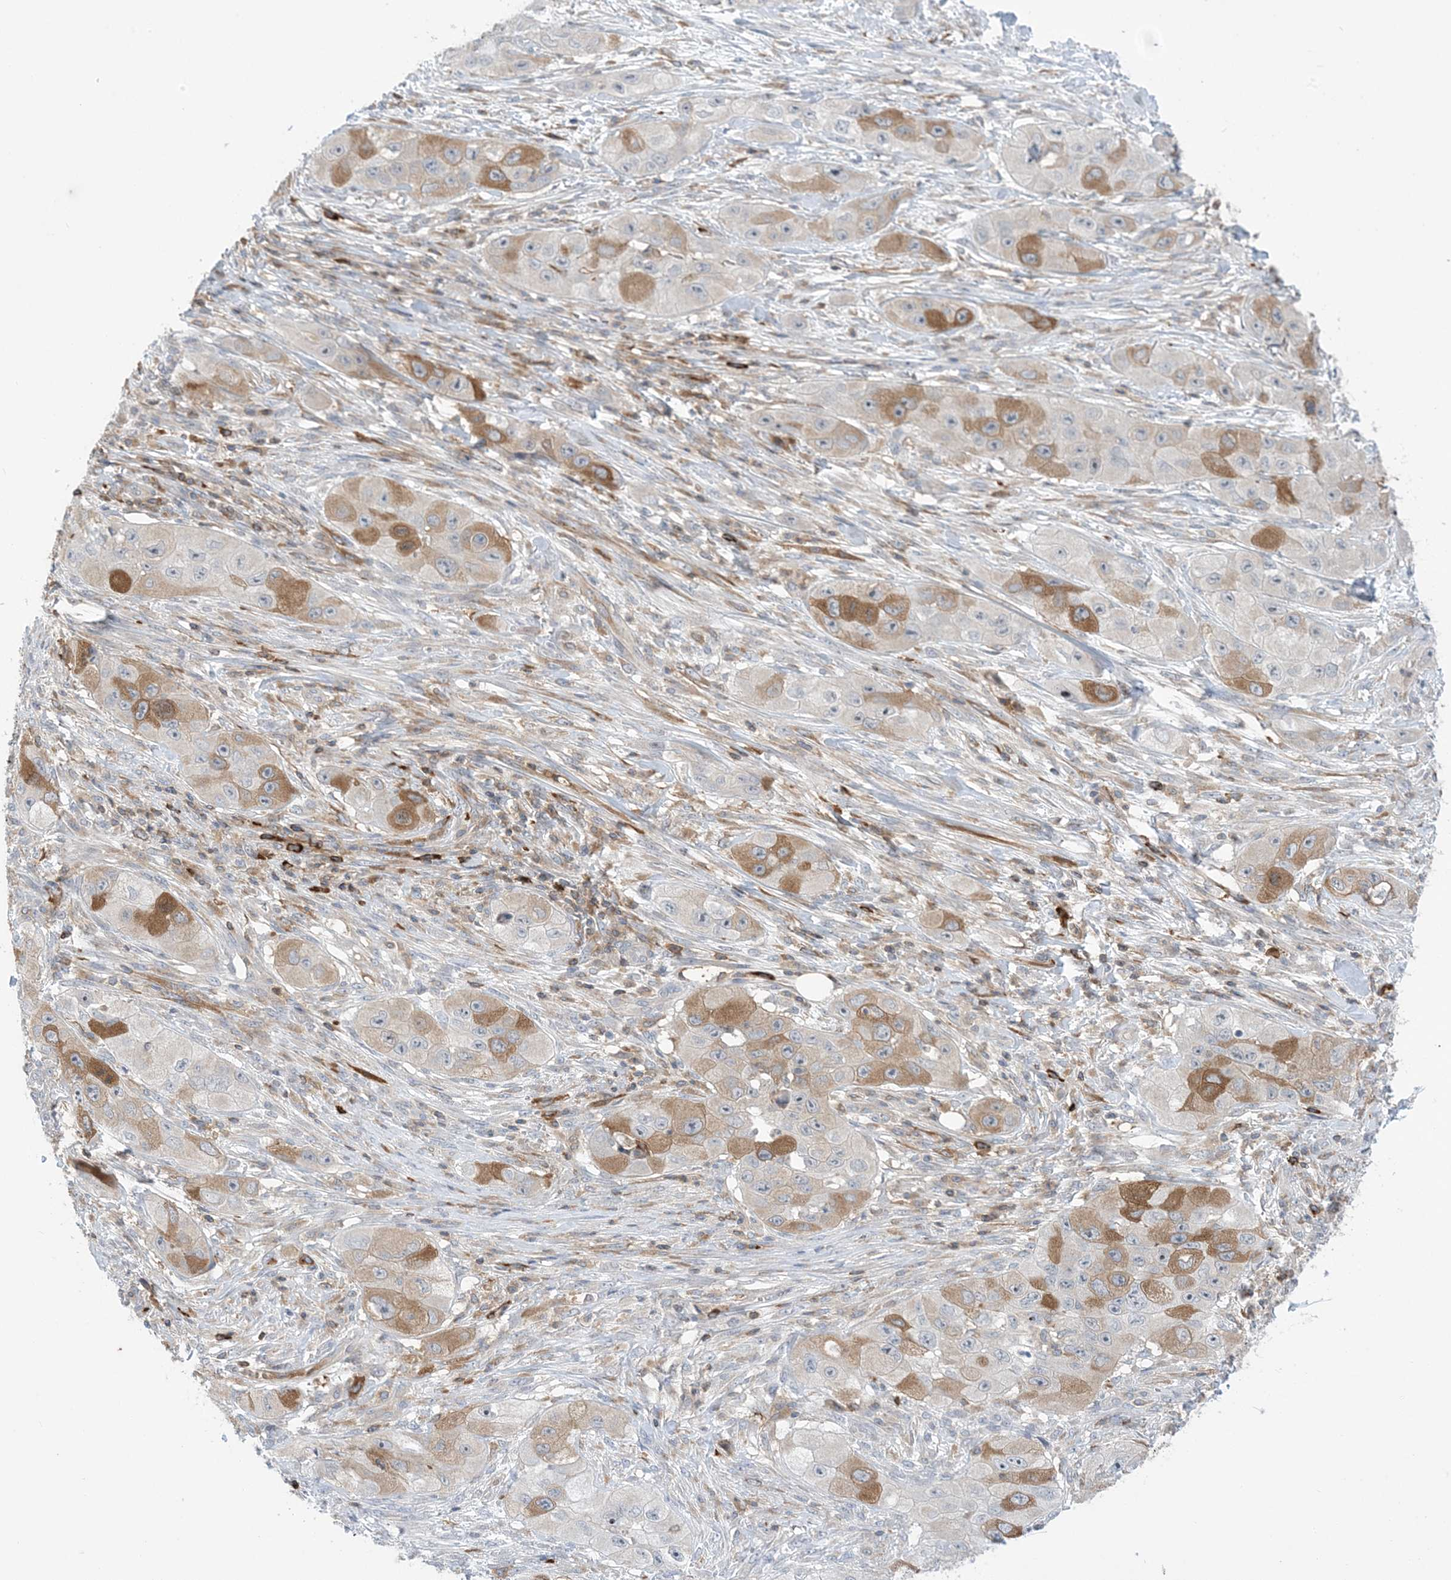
{"staining": {"intensity": "moderate", "quantity": "<25%", "location": "cytoplasmic/membranous"}, "tissue": "skin cancer", "cell_type": "Tumor cells", "image_type": "cancer", "snomed": [{"axis": "morphology", "description": "Squamous cell carcinoma, NOS"}, {"axis": "topography", "description": "Skin"}, {"axis": "topography", "description": "Subcutis"}], "caption": "Immunohistochemistry (IHC) (DAB (3,3'-diaminobenzidine)) staining of skin cancer shows moderate cytoplasmic/membranous protein staining in about <25% of tumor cells.", "gene": "AOC1", "patient": {"sex": "male", "age": 73}}